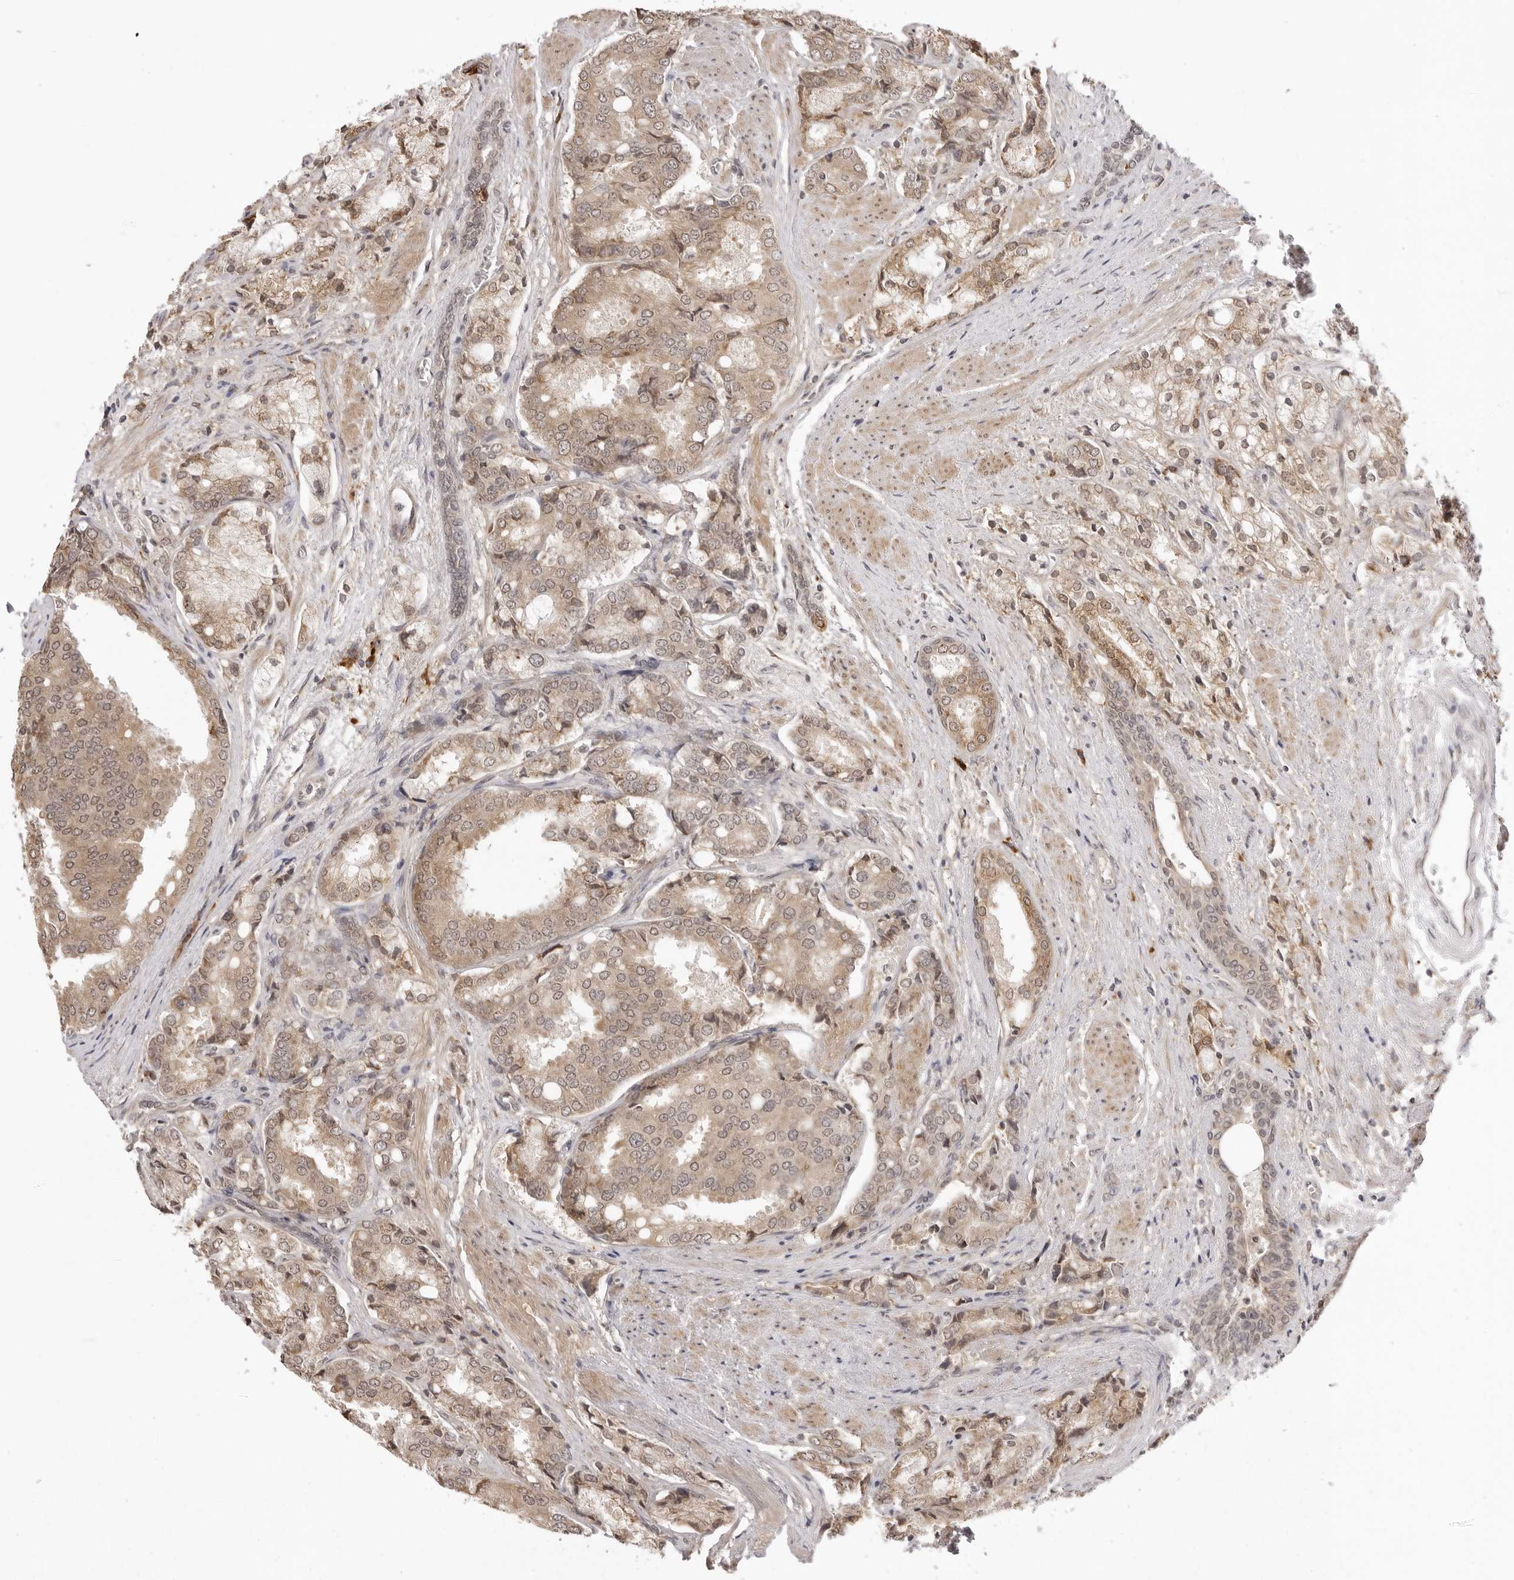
{"staining": {"intensity": "weak", "quantity": ">75%", "location": "cytoplasmic/membranous,nuclear"}, "tissue": "prostate cancer", "cell_type": "Tumor cells", "image_type": "cancer", "snomed": [{"axis": "morphology", "description": "Adenocarcinoma, High grade"}, {"axis": "topography", "description": "Prostate"}], "caption": "Prostate cancer (high-grade adenocarcinoma) stained with a brown dye reveals weak cytoplasmic/membranous and nuclear positive expression in approximately >75% of tumor cells.", "gene": "ZC3H11A", "patient": {"sex": "male", "age": 50}}